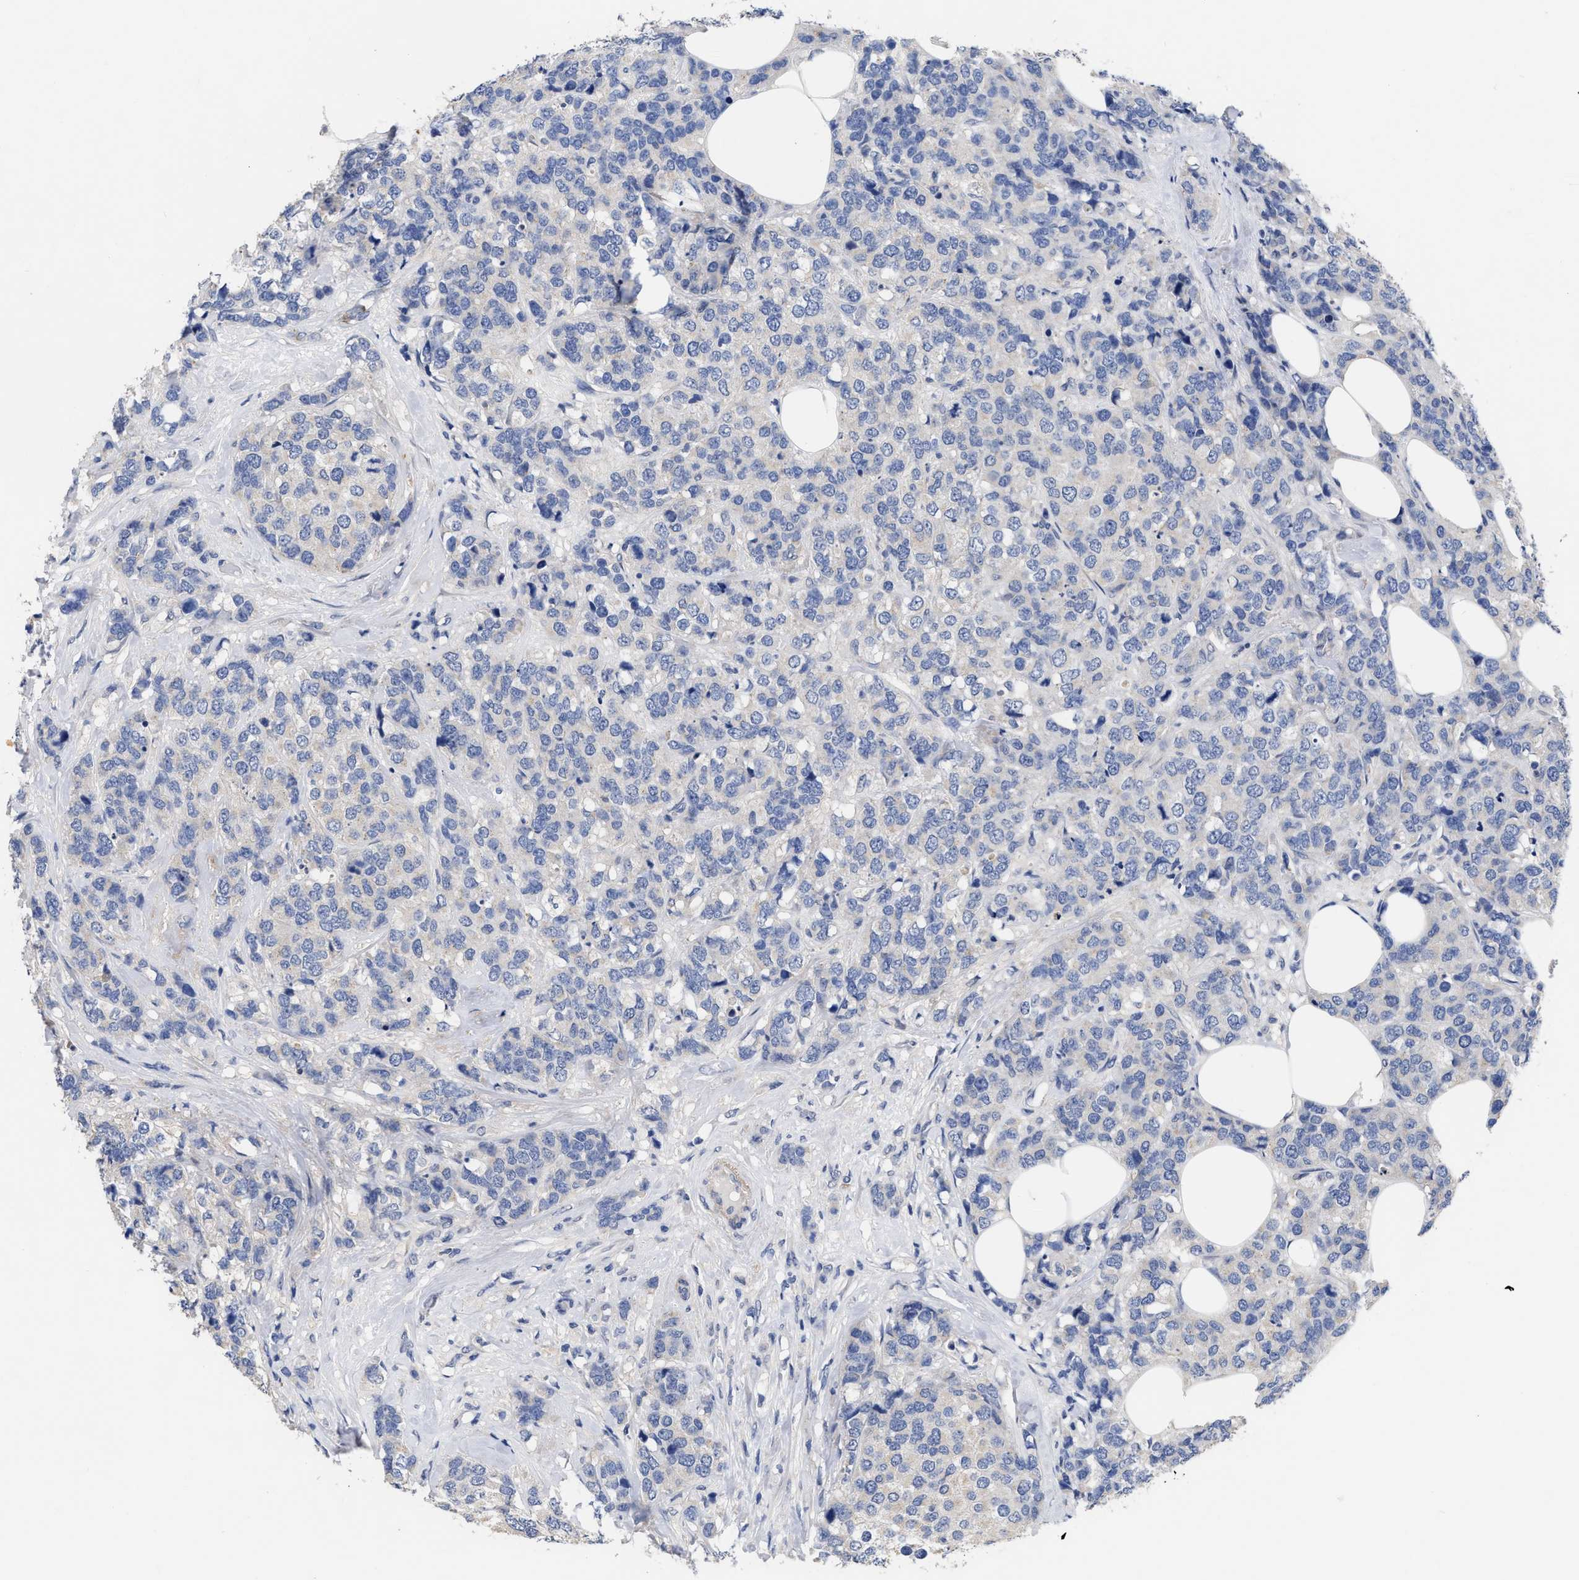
{"staining": {"intensity": "negative", "quantity": "none", "location": "none"}, "tissue": "breast cancer", "cell_type": "Tumor cells", "image_type": "cancer", "snomed": [{"axis": "morphology", "description": "Lobular carcinoma"}, {"axis": "topography", "description": "Breast"}], "caption": "An image of human breast cancer is negative for staining in tumor cells. (DAB immunohistochemistry with hematoxylin counter stain).", "gene": "CCN5", "patient": {"sex": "female", "age": 59}}